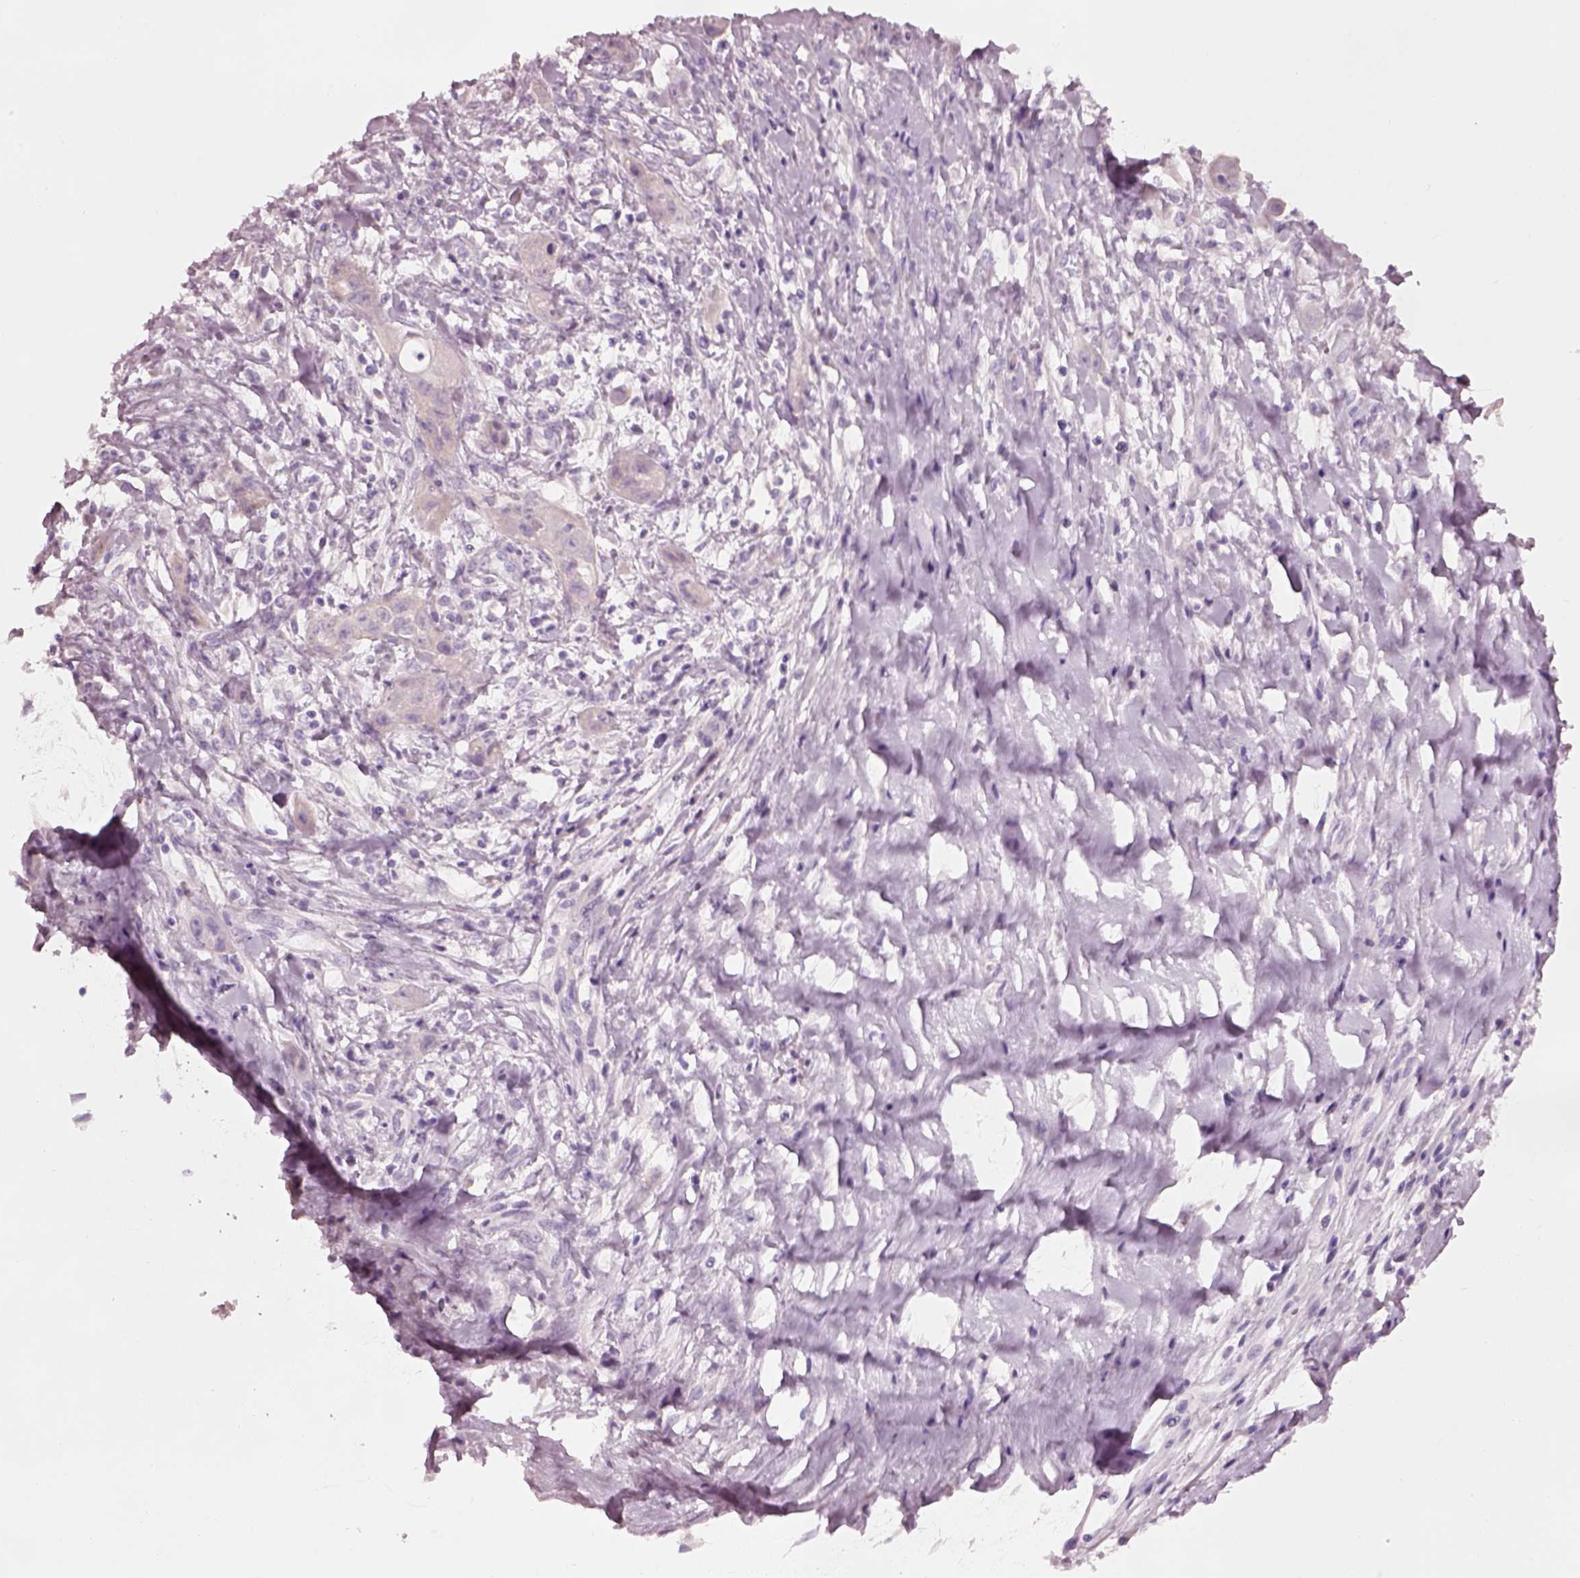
{"staining": {"intensity": "negative", "quantity": "none", "location": "none"}, "tissue": "skin cancer", "cell_type": "Tumor cells", "image_type": "cancer", "snomed": [{"axis": "morphology", "description": "Squamous cell carcinoma, NOS"}, {"axis": "topography", "description": "Skin"}], "caption": "This image is of squamous cell carcinoma (skin) stained with IHC to label a protein in brown with the nuclei are counter-stained blue. There is no expression in tumor cells.", "gene": "SLC27A2", "patient": {"sex": "male", "age": 62}}